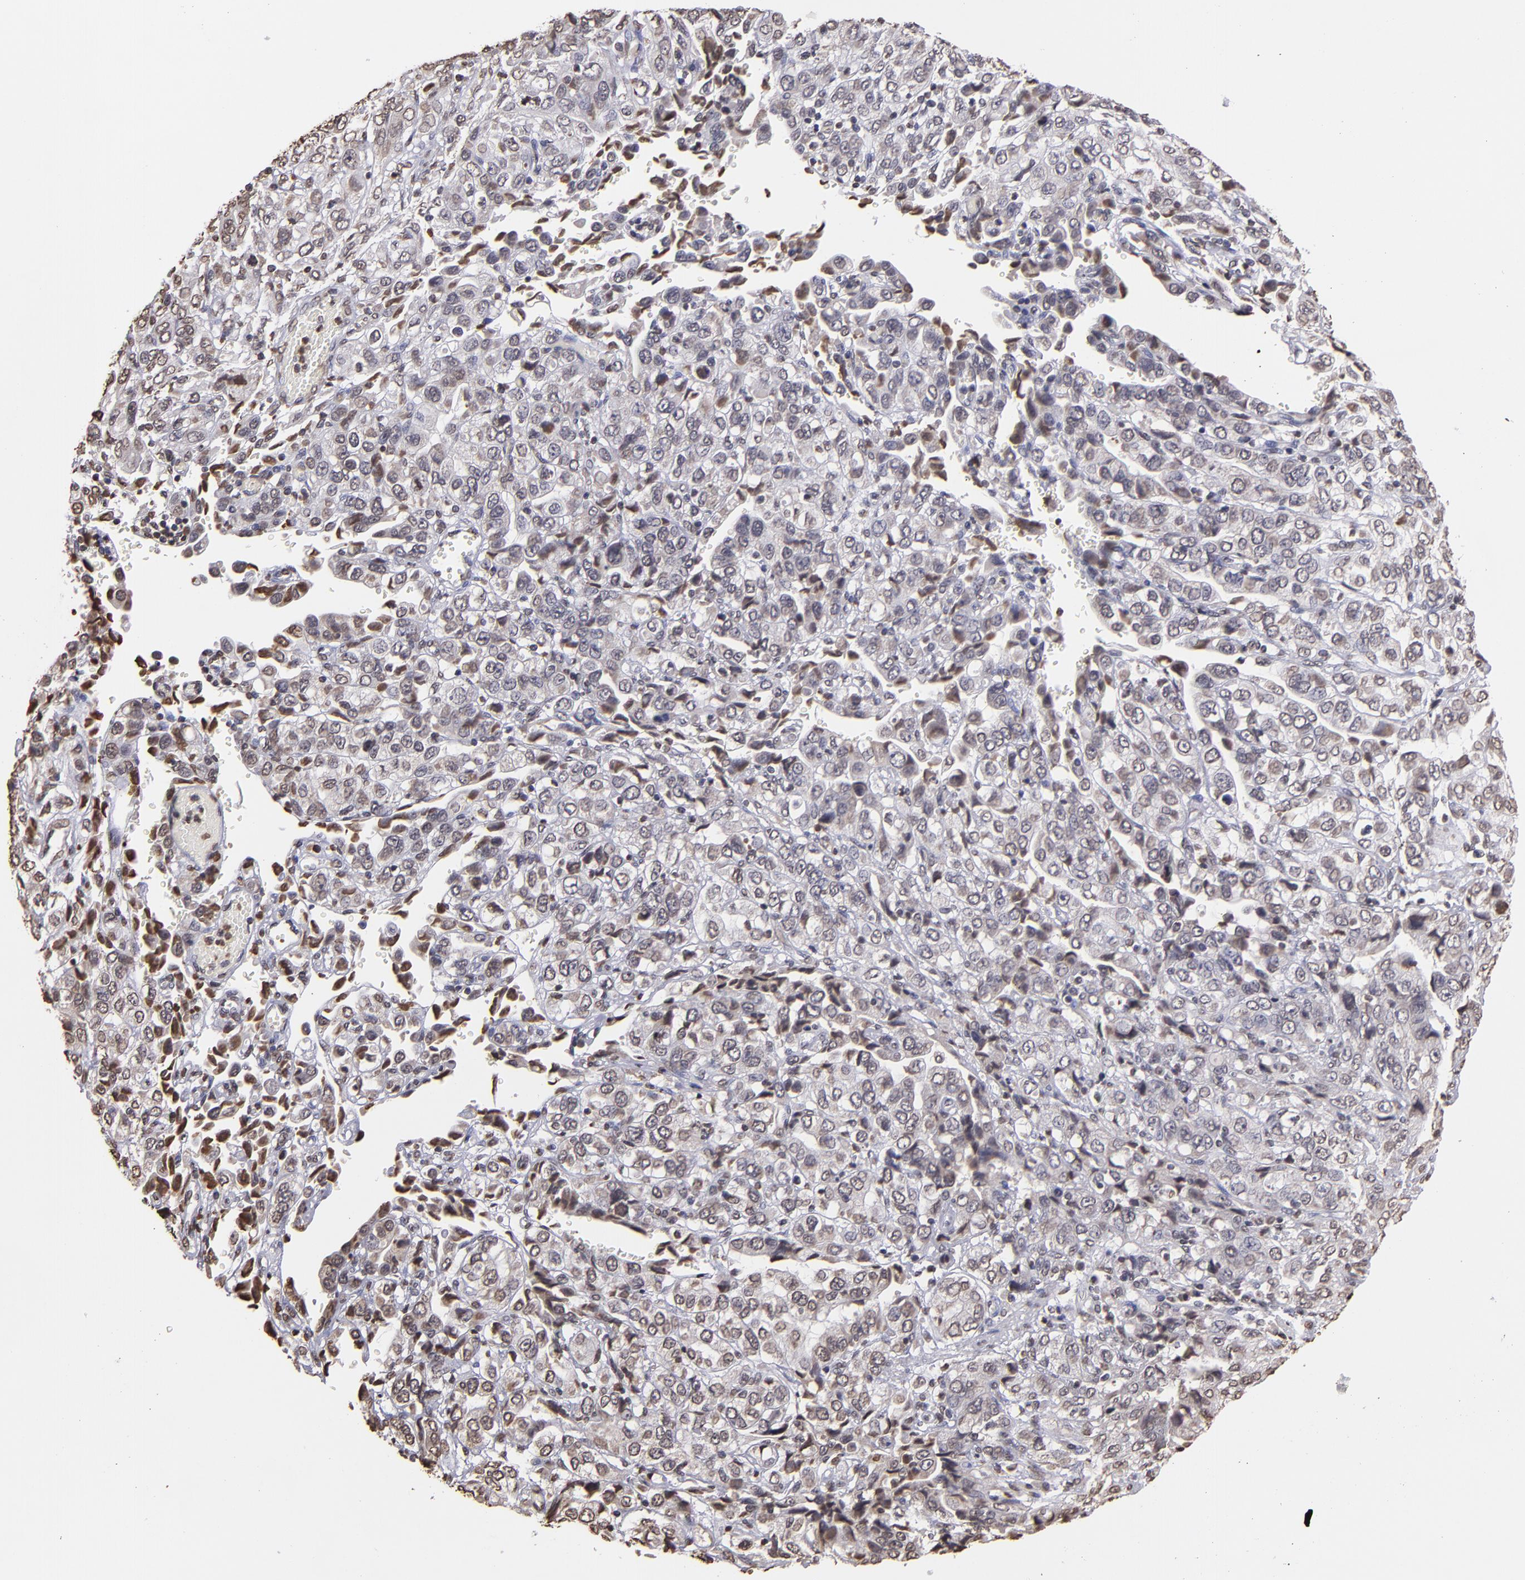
{"staining": {"intensity": "weak", "quantity": "<25%", "location": "nuclear"}, "tissue": "stomach cancer", "cell_type": "Tumor cells", "image_type": "cancer", "snomed": [{"axis": "morphology", "description": "Adenocarcinoma, NOS"}, {"axis": "topography", "description": "Stomach, upper"}], "caption": "The immunohistochemistry (IHC) image has no significant expression in tumor cells of stomach cancer (adenocarcinoma) tissue.", "gene": "LBX1", "patient": {"sex": "male", "age": 76}}